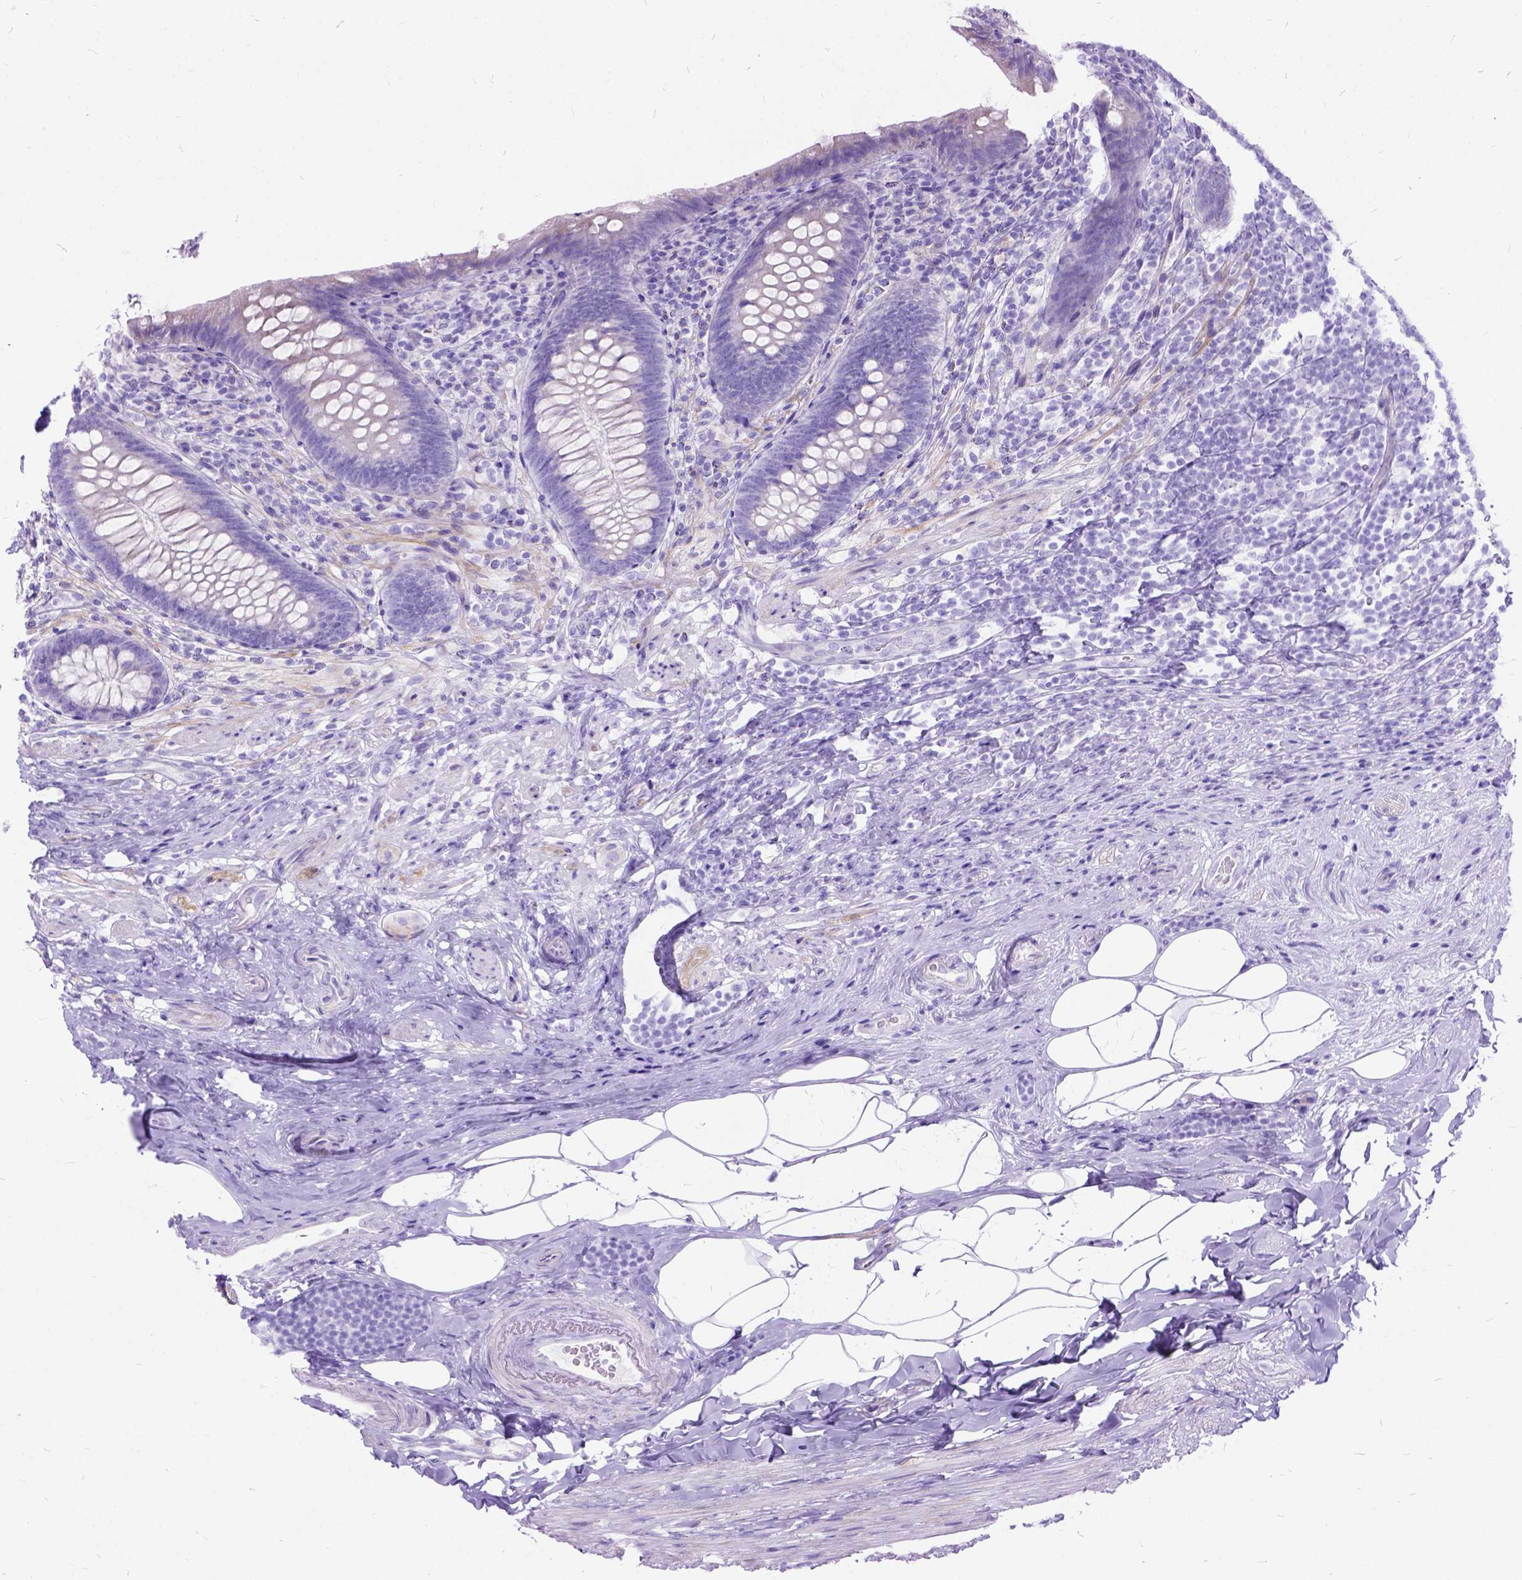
{"staining": {"intensity": "negative", "quantity": "none", "location": "none"}, "tissue": "appendix", "cell_type": "Glandular cells", "image_type": "normal", "snomed": [{"axis": "morphology", "description": "Normal tissue, NOS"}, {"axis": "topography", "description": "Appendix"}], "caption": "Human appendix stained for a protein using immunohistochemistry demonstrates no expression in glandular cells.", "gene": "DNAH2", "patient": {"sex": "male", "age": 47}}